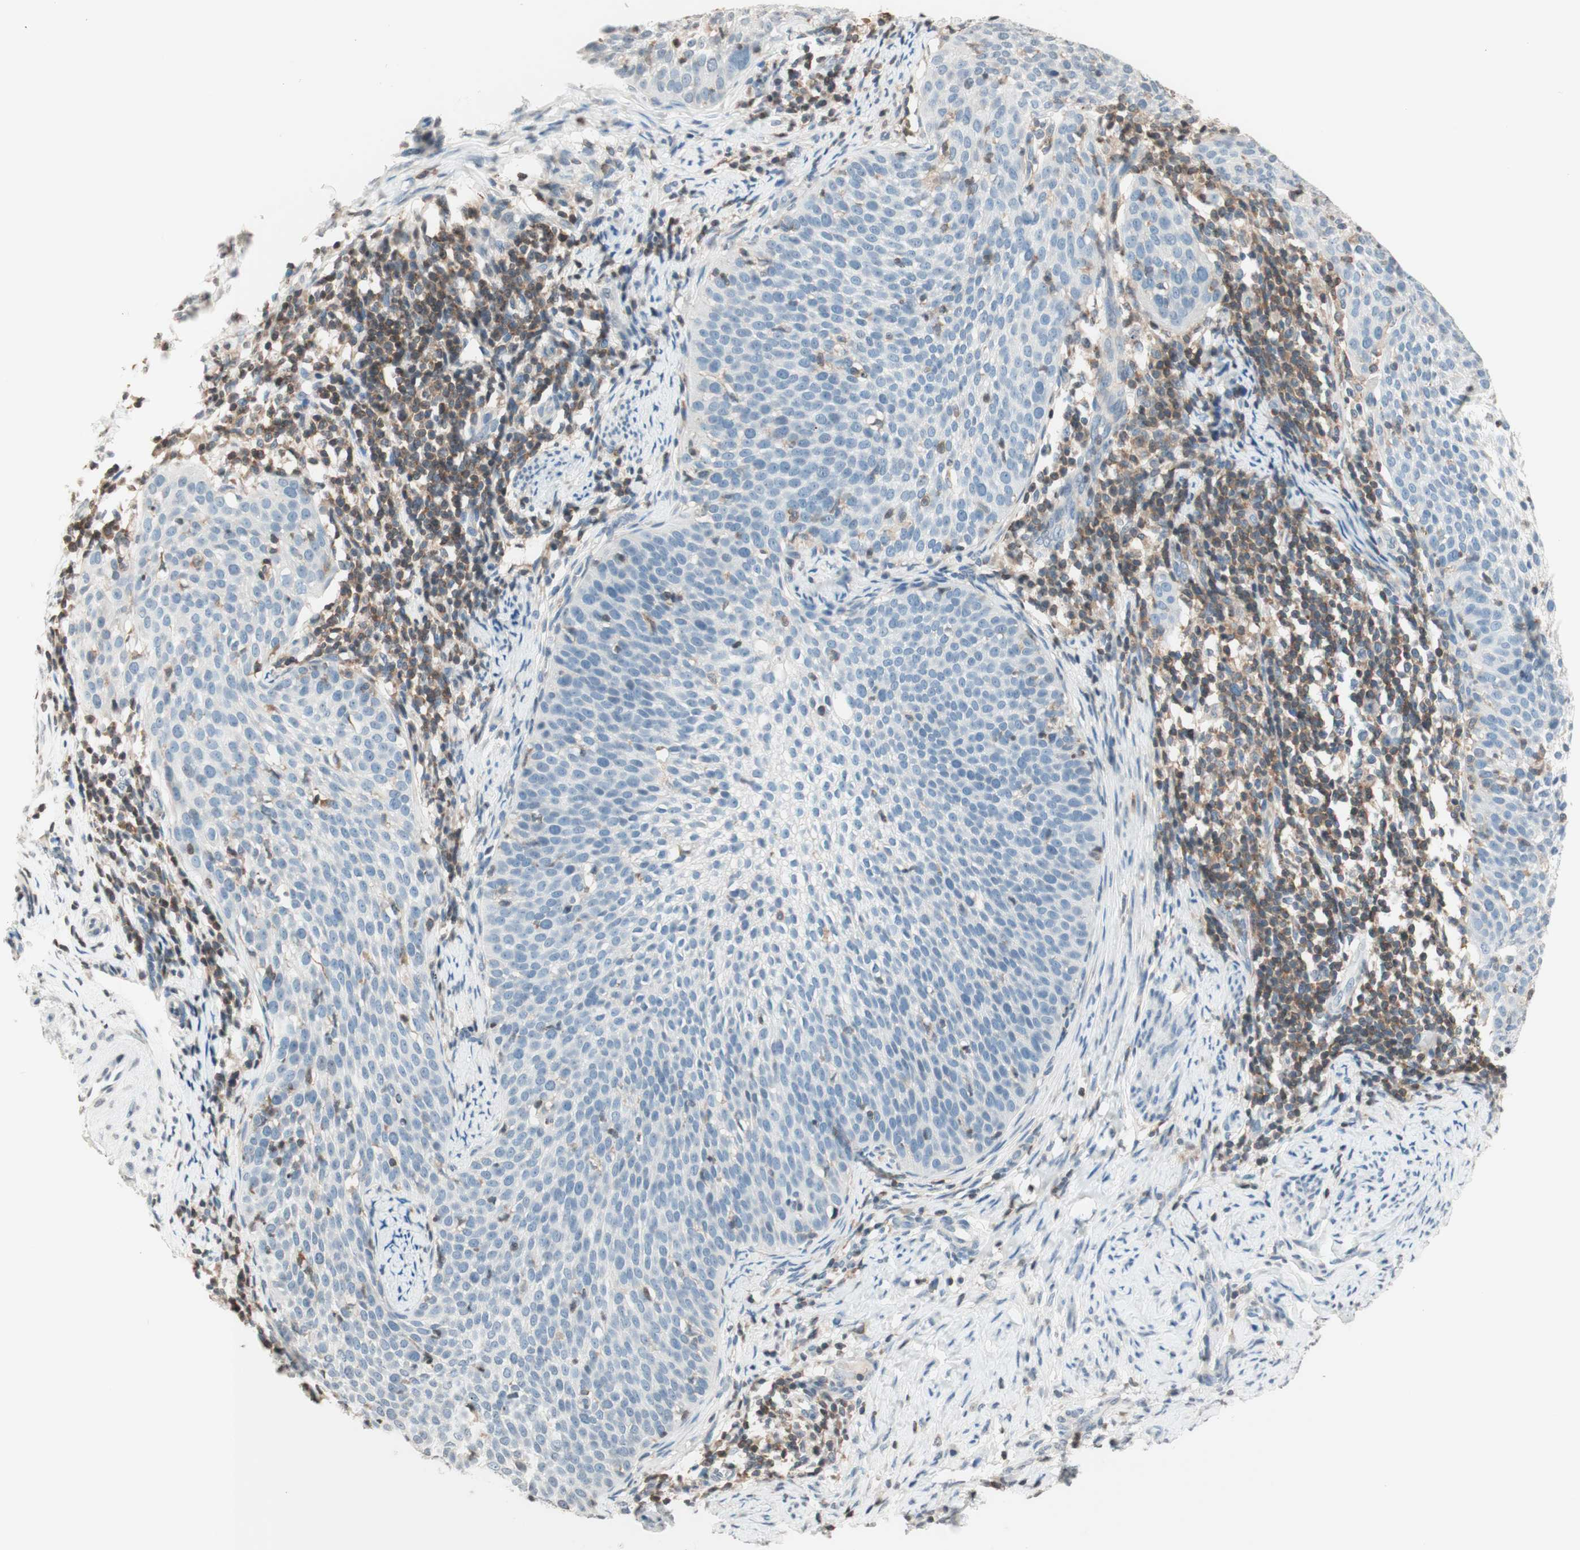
{"staining": {"intensity": "negative", "quantity": "none", "location": "none"}, "tissue": "cervical cancer", "cell_type": "Tumor cells", "image_type": "cancer", "snomed": [{"axis": "morphology", "description": "Squamous cell carcinoma, NOS"}, {"axis": "topography", "description": "Cervix"}], "caption": "Protein analysis of cervical squamous cell carcinoma displays no significant staining in tumor cells.", "gene": "WIPF1", "patient": {"sex": "female", "age": 51}}